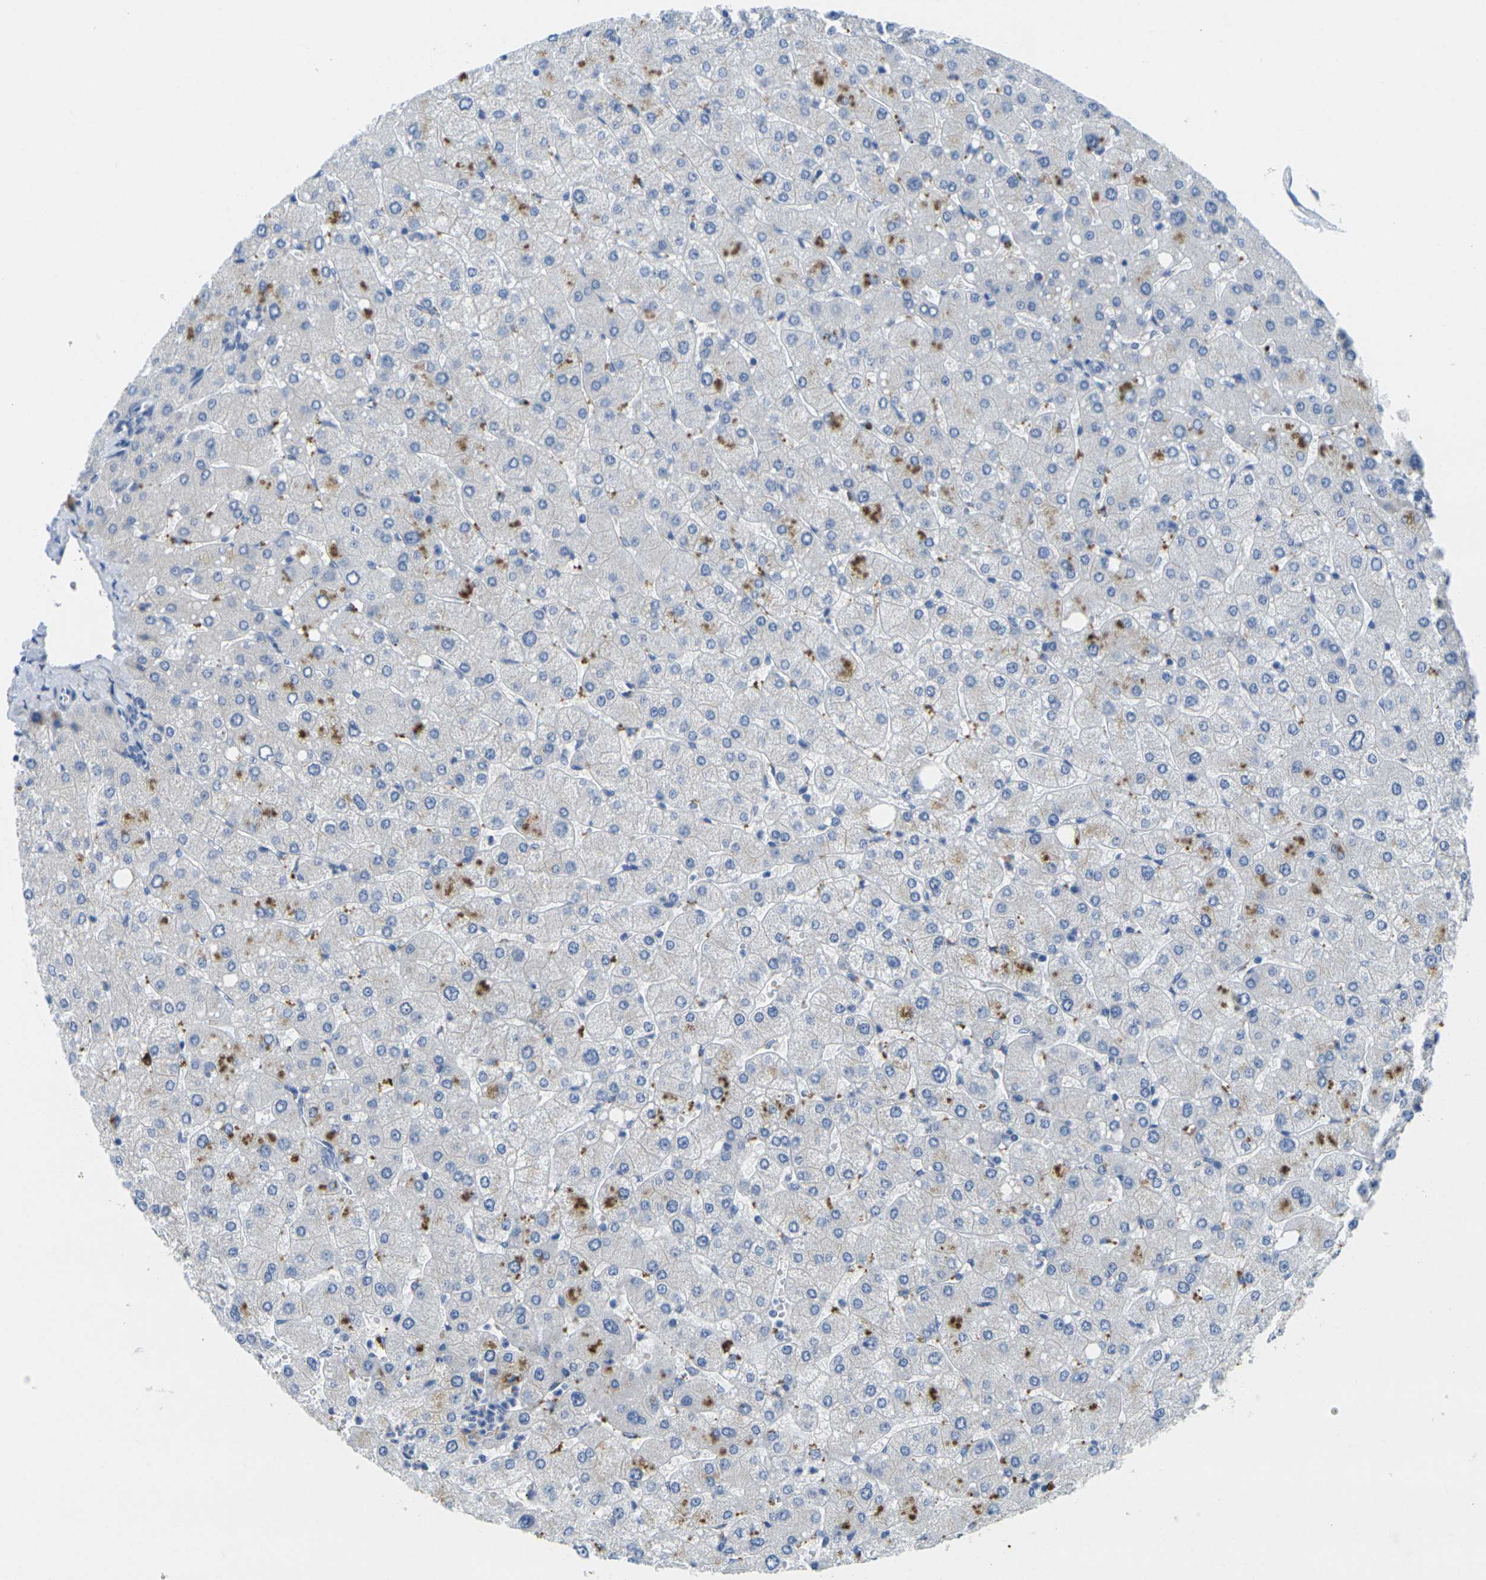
{"staining": {"intensity": "negative", "quantity": "none", "location": "none"}, "tissue": "liver", "cell_type": "Cholangiocytes", "image_type": "normal", "snomed": [{"axis": "morphology", "description": "Normal tissue, NOS"}, {"axis": "topography", "description": "Liver"}], "caption": "This is an IHC image of unremarkable human liver. There is no staining in cholangiocytes.", "gene": "GPR15", "patient": {"sex": "male", "age": 55}}